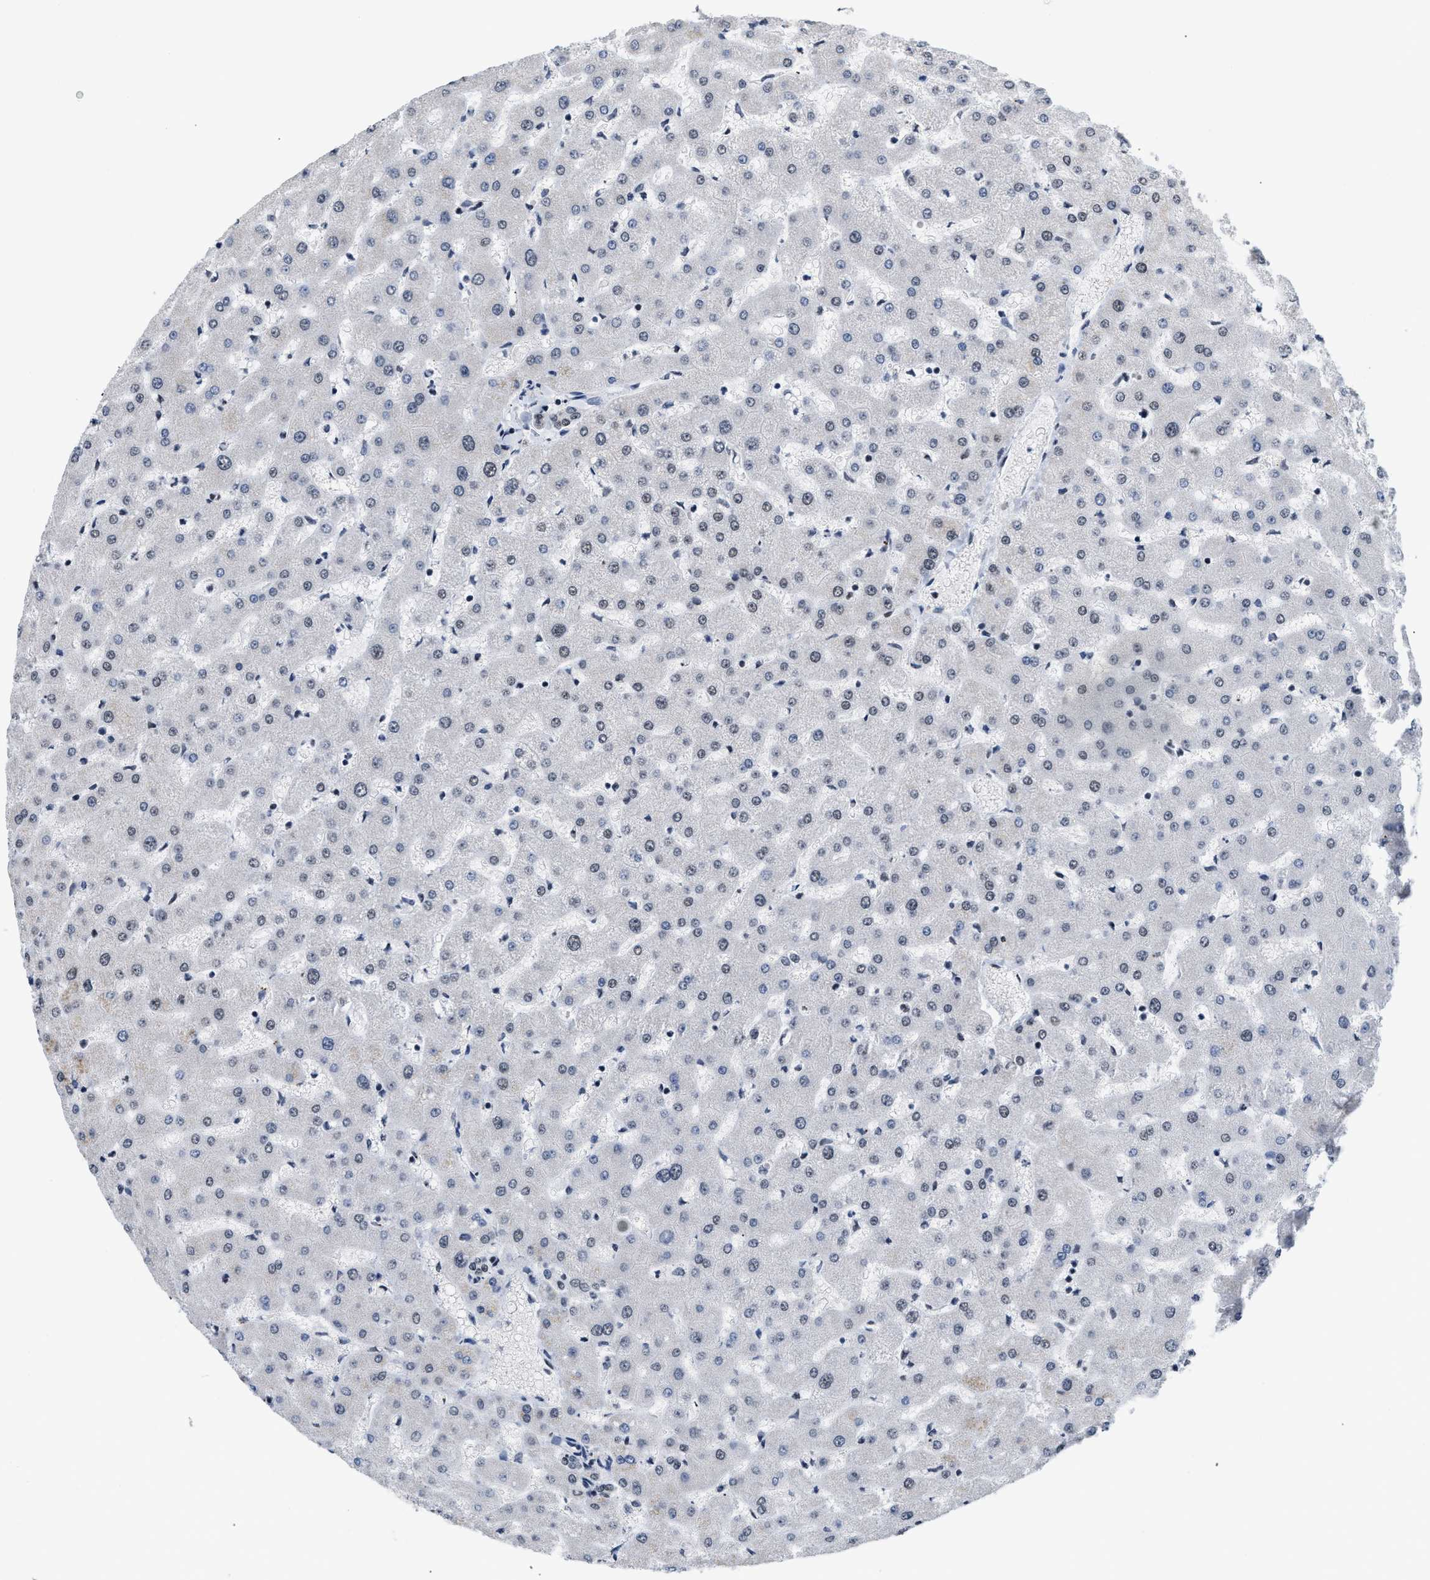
{"staining": {"intensity": "weak", "quantity": "25%-75%", "location": "nuclear"}, "tissue": "liver", "cell_type": "Cholangiocytes", "image_type": "normal", "snomed": [{"axis": "morphology", "description": "Normal tissue, NOS"}, {"axis": "topography", "description": "Liver"}], "caption": "High-power microscopy captured an immunohistochemistry histopathology image of normal liver, revealing weak nuclear staining in about 25%-75% of cholangiocytes.", "gene": "RAF1", "patient": {"sex": "female", "age": 63}}